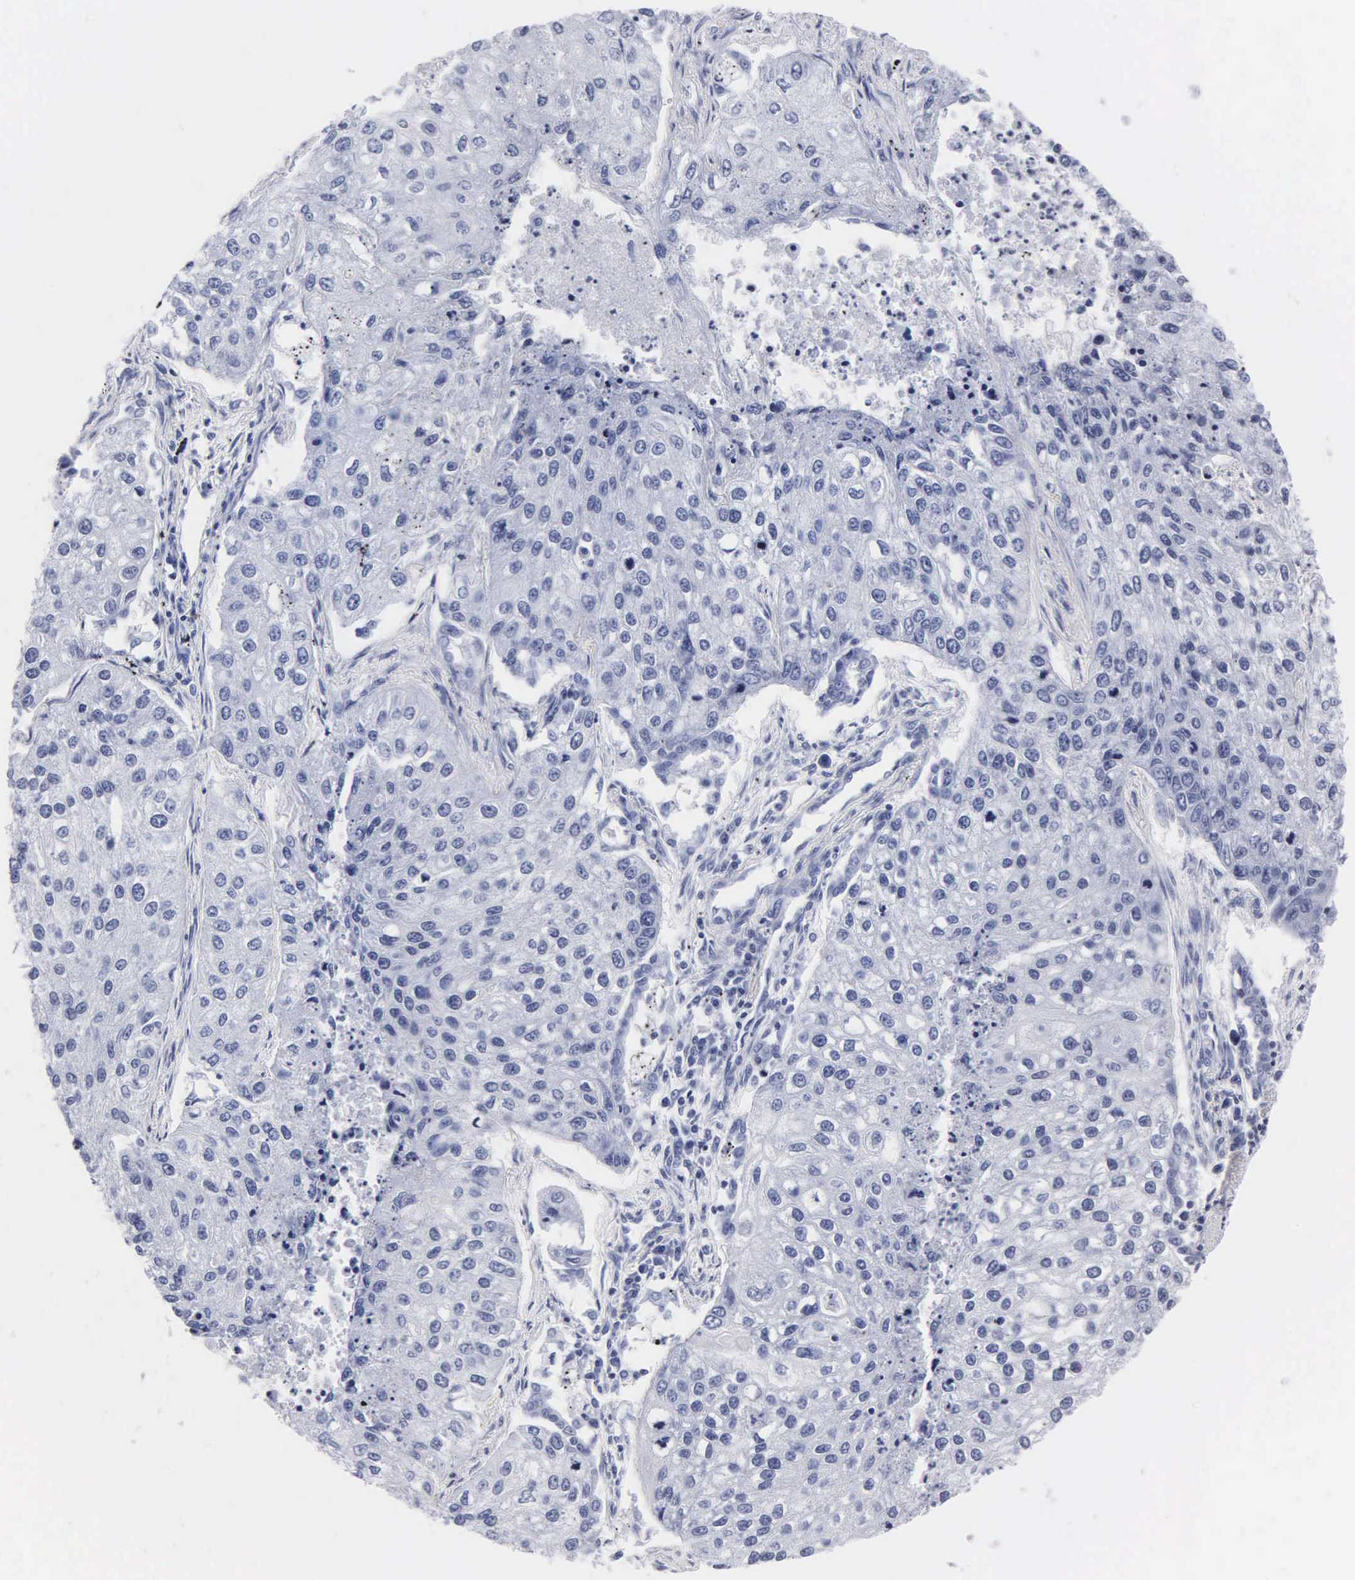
{"staining": {"intensity": "negative", "quantity": "none", "location": "none"}, "tissue": "lung cancer", "cell_type": "Tumor cells", "image_type": "cancer", "snomed": [{"axis": "morphology", "description": "Squamous cell carcinoma, NOS"}, {"axis": "topography", "description": "Lung"}], "caption": "DAB immunohistochemical staining of human lung squamous cell carcinoma shows no significant positivity in tumor cells.", "gene": "MB", "patient": {"sex": "male", "age": 75}}